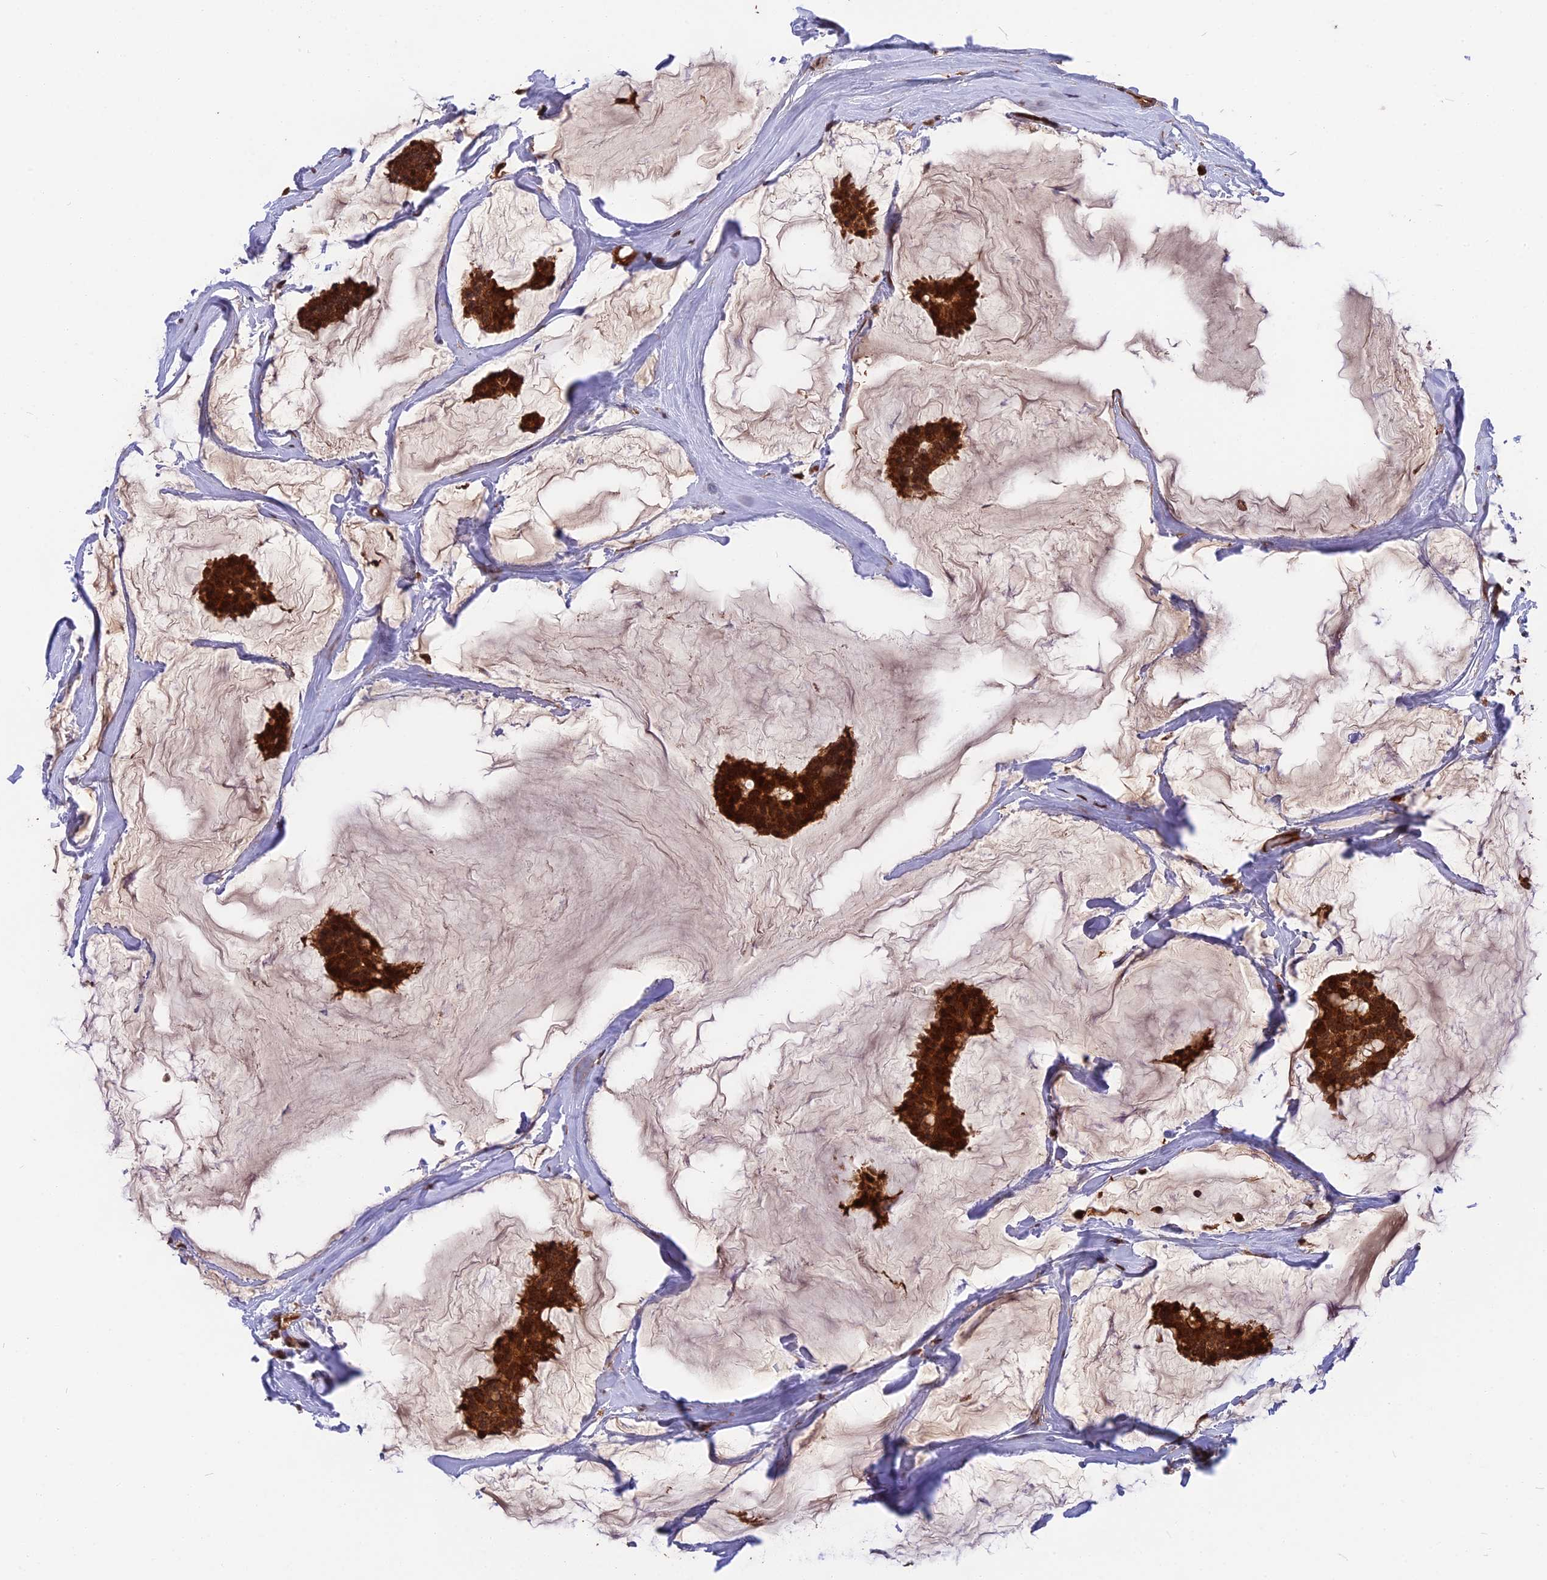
{"staining": {"intensity": "strong", "quantity": ">75%", "location": "cytoplasmic/membranous,nuclear"}, "tissue": "breast cancer", "cell_type": "Tumor cells", "image_type": "cancer", "snomed": [{"axis": "morphology", "description": "Duct carcinoma"}, {"axis": "topography", "description": "Breast"}], "caption": "A brown stain shows strong cytoplasmic/membranous and nuclear positivity of a protein in breast cancer tumor cells.", "gene": "ESCO1", "patient": {"sex": "female", "age": 93}}